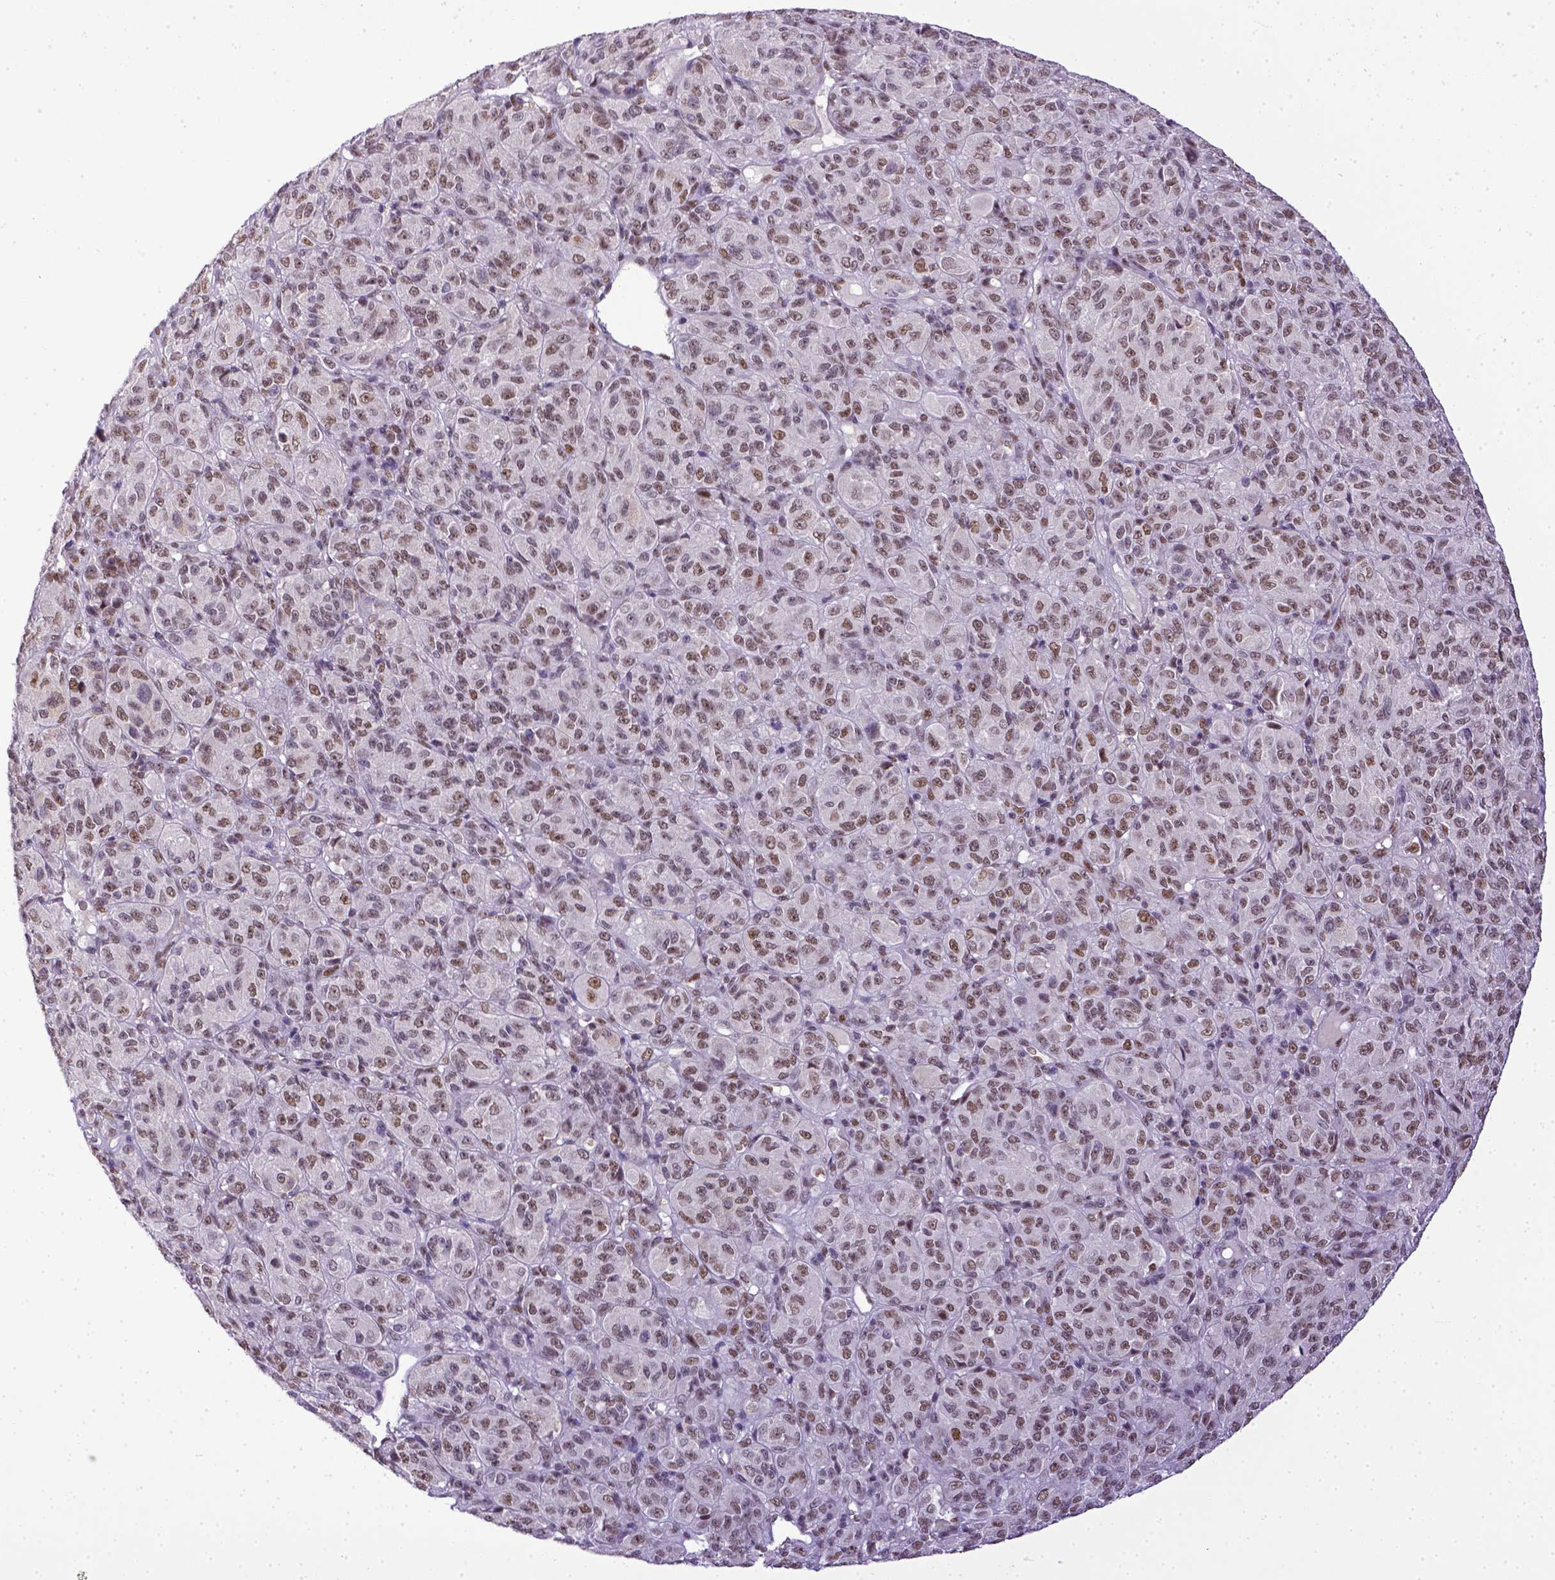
{"staining": {"intensity": "moderate", "quantity": ">75%", "location": "nuclear"}, "tissue": "melanoma", "cell_type": "Tumor cells", "image_type": "cancer", "snomed": [{"axis": "morphology", "description": "Malignant melanoma, Metastatic site"}, {"axis": "topography", "description": "Brain"}], "caption": "Malignant melanoma (metastatic site) was stained to show a protein in brown. There is medium levels of moderate nuclear staining in about >75% of tumor cells. Using DAB (brown) and hematoxylin (blue) stains, captured at high magnification using brightfield microscopy.", "gene": "ERCC1", "patient": {"sex": "female", "age": 56}}